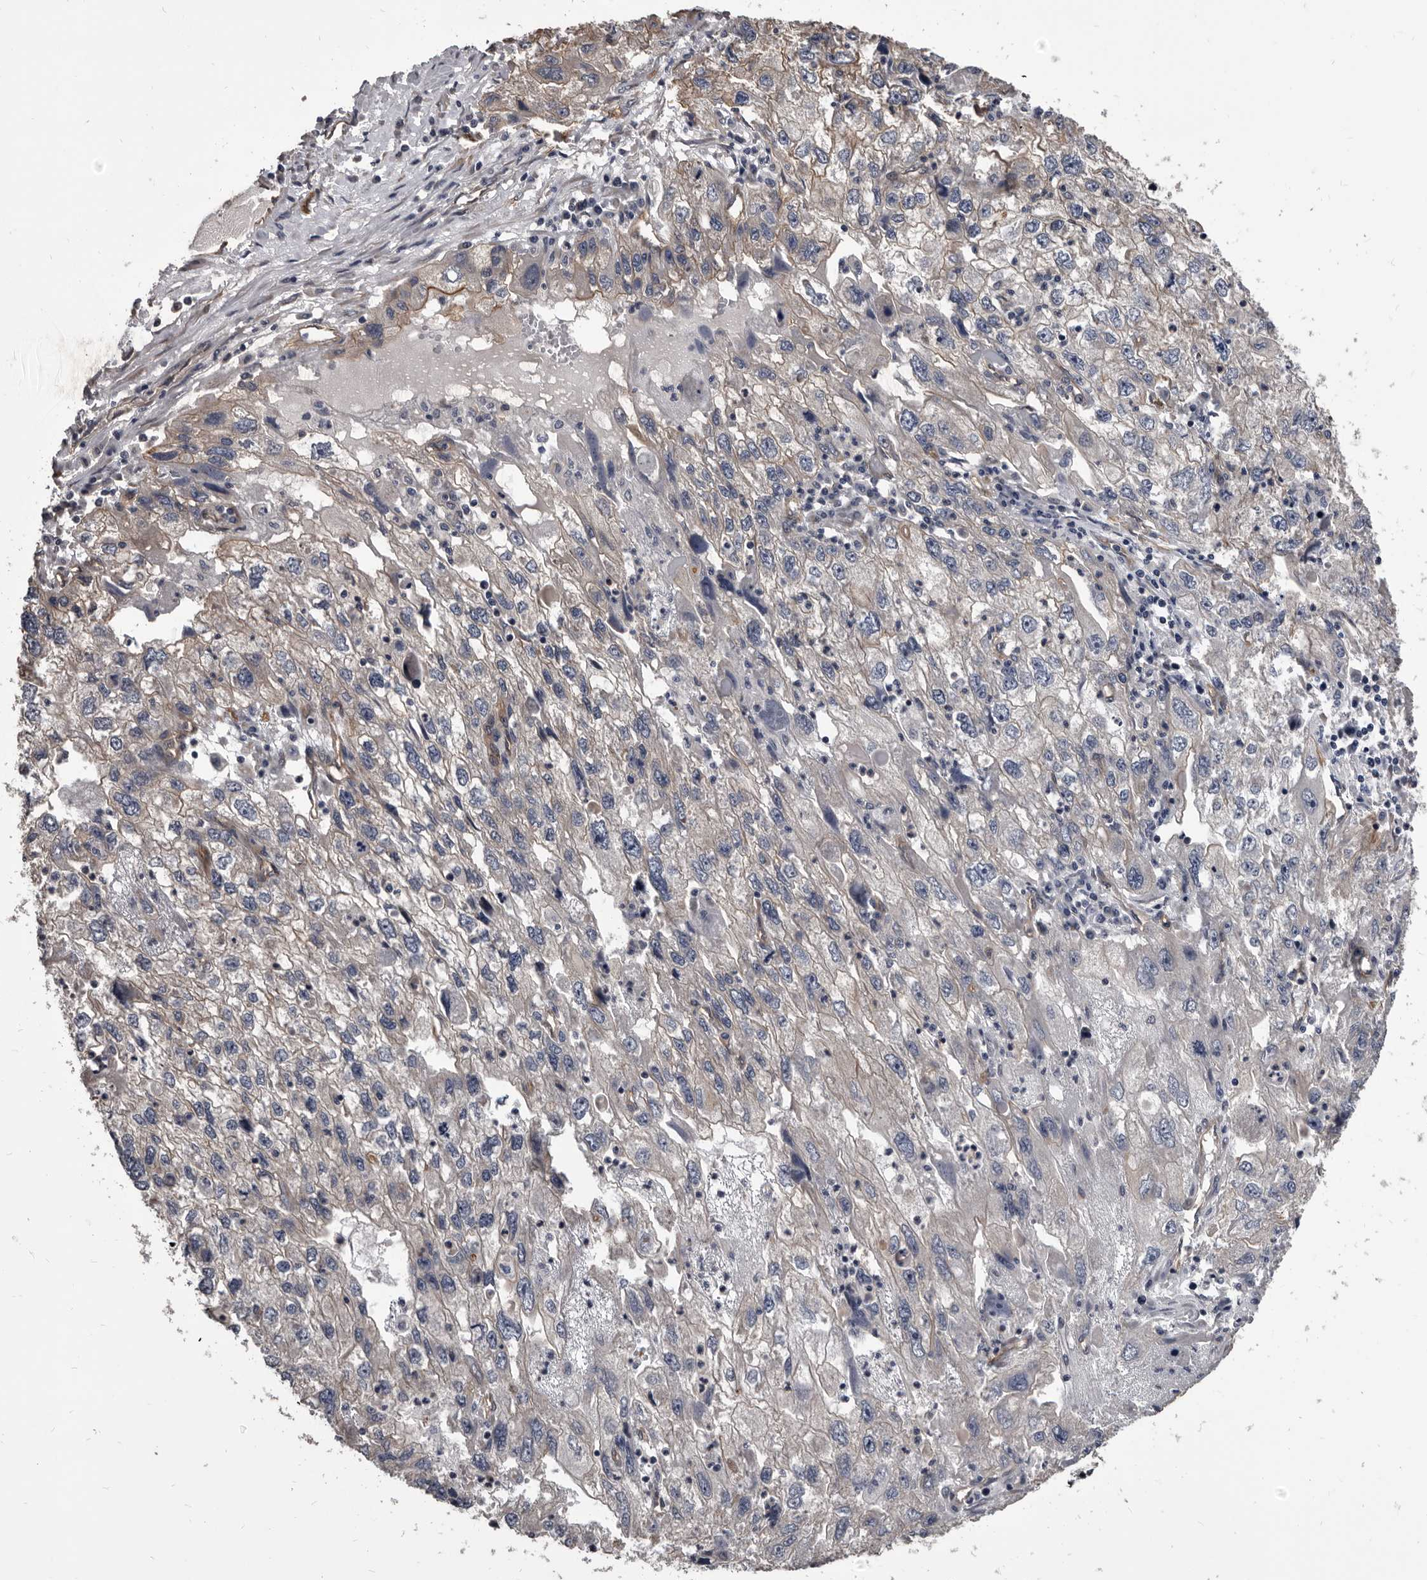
{"staining": {"intensity": "weak", "quantity": "<25%", "location": "cytoplasmic/membranous"}, "tissue": "endometrial cancer", "cell_type": "Tumor cells", "image_type": "cancer", "snomed": [{"axis": "morphology", "description": "Adenocarcinoma, NOS"}, {"axis": "topography", "description": "Endometrium"}], "caption": "Immunohistochemical staining of endometrial cancer (adenocarcinoma) demonstrates no significant positivity in tumor cells.", "gene": "ADAMTS20", "patient": {"sex": "female", "age": 49}}